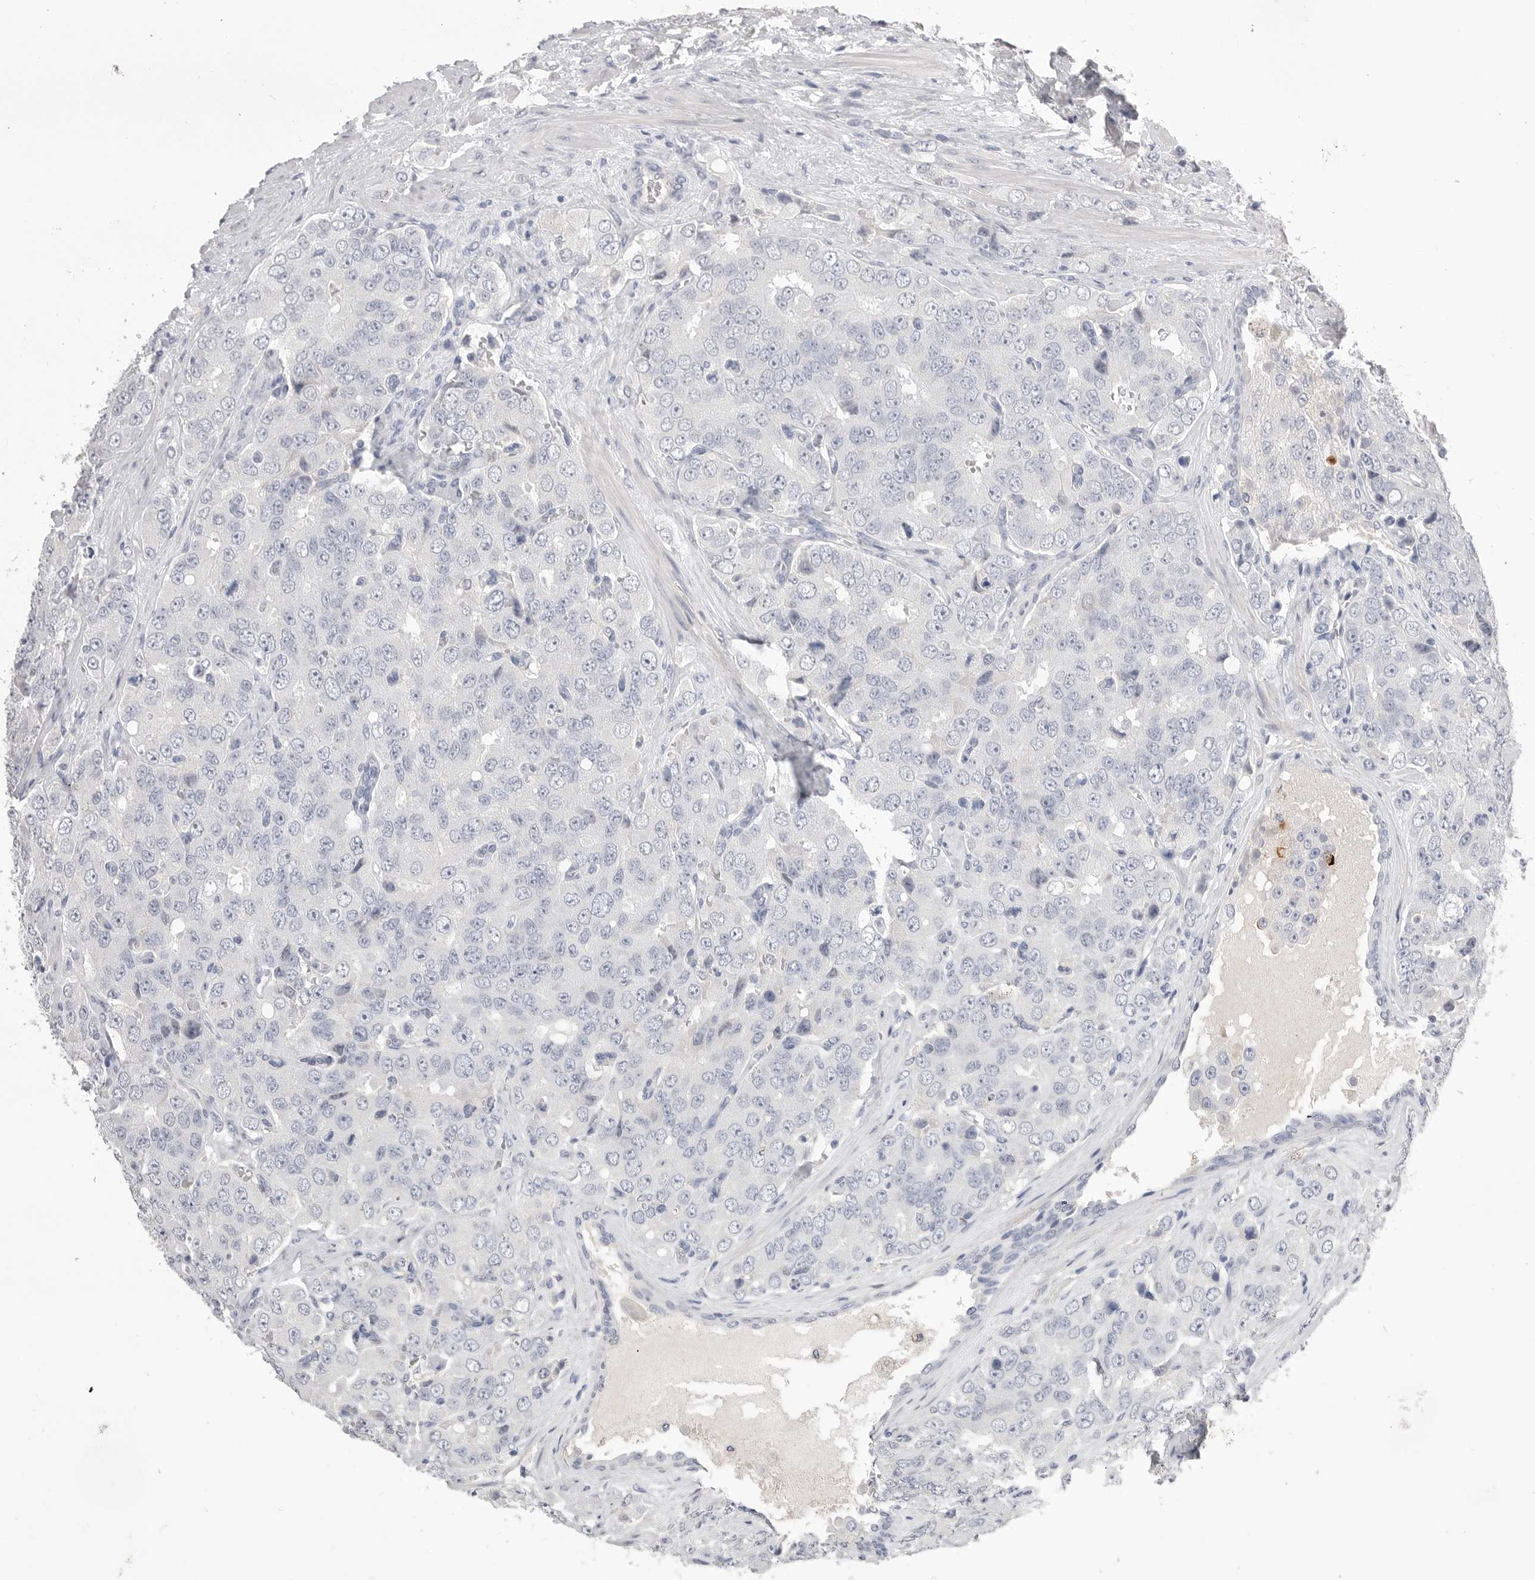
{"staining": {"intensity": "negative", "quantity": "none", "location": "none"}, "tissue": "prostate cancer", "cell_type": "Tumor cells", "image_type": "cancer", "snomed": [{"axis": "morphology", "description": "Adenocarcinoma, High grade"}, {"axis": "topography", "description": "Prostate"}], "caption": "Immunohistochemical staining of human prostate cancer (adenocarcinoma (high-grade)) shows no significant positivity in tumor cells.", "gene": "CPB1", "patient": {"sex": "male", "age": 58}}